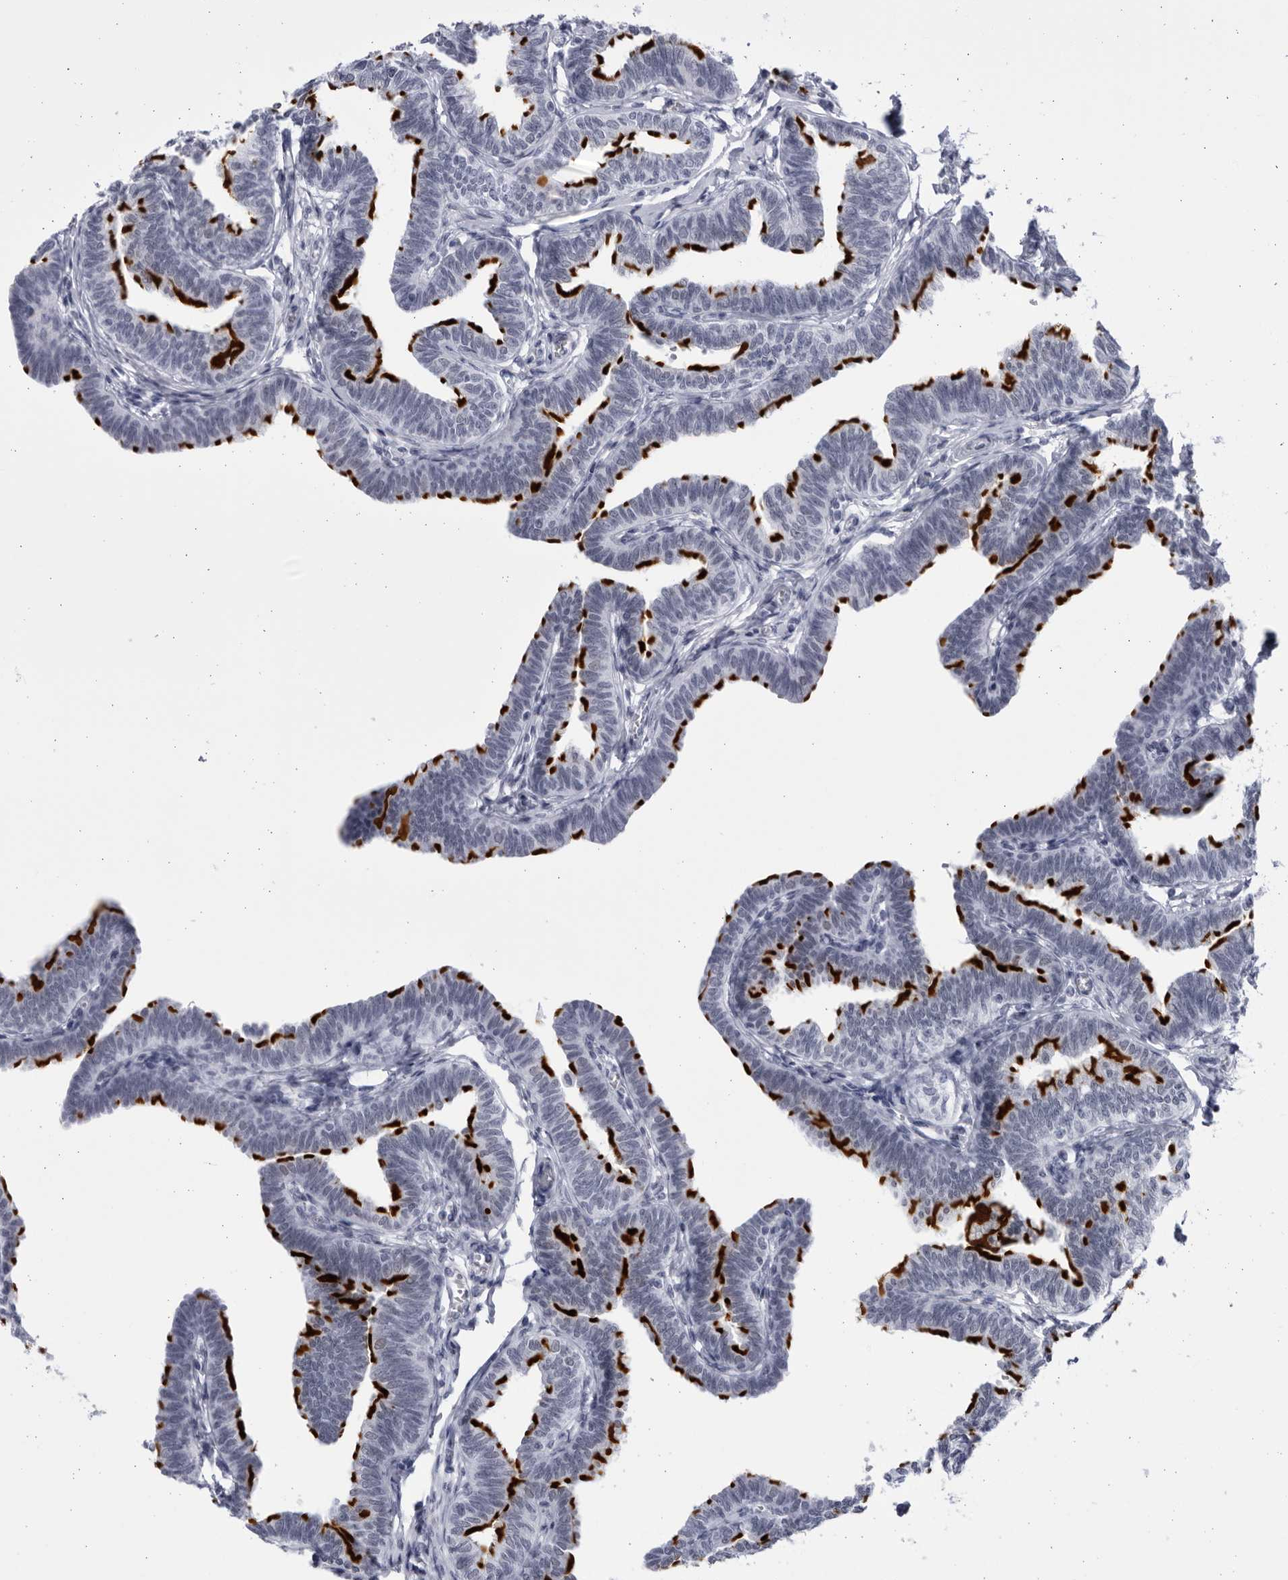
{"staining": {"intensity": "strong", "quantity": "25%-75%", "location": "cytoplasmic/membranous"}, "tissue": "fallopian tube", "cell_type": "Glandular cells", "image_type": "normal", "snomed": [{"axis": "morphology", "description": "Normal tissue, NOS"}, {"axis": "topography", "description": "Fallopian tube"}, {"axis": "topography", "description": "Ovary"}], "caption": "High-power microscopy captured an immunohistochemistry (IHC) micrograph of normal fallopian tube, revealing strong cytoplasmic/membranous positivity in about 25%-75% of glandular cells.", "gene": "CCDC181", "patient": {"sex": "female", "age": 23}}